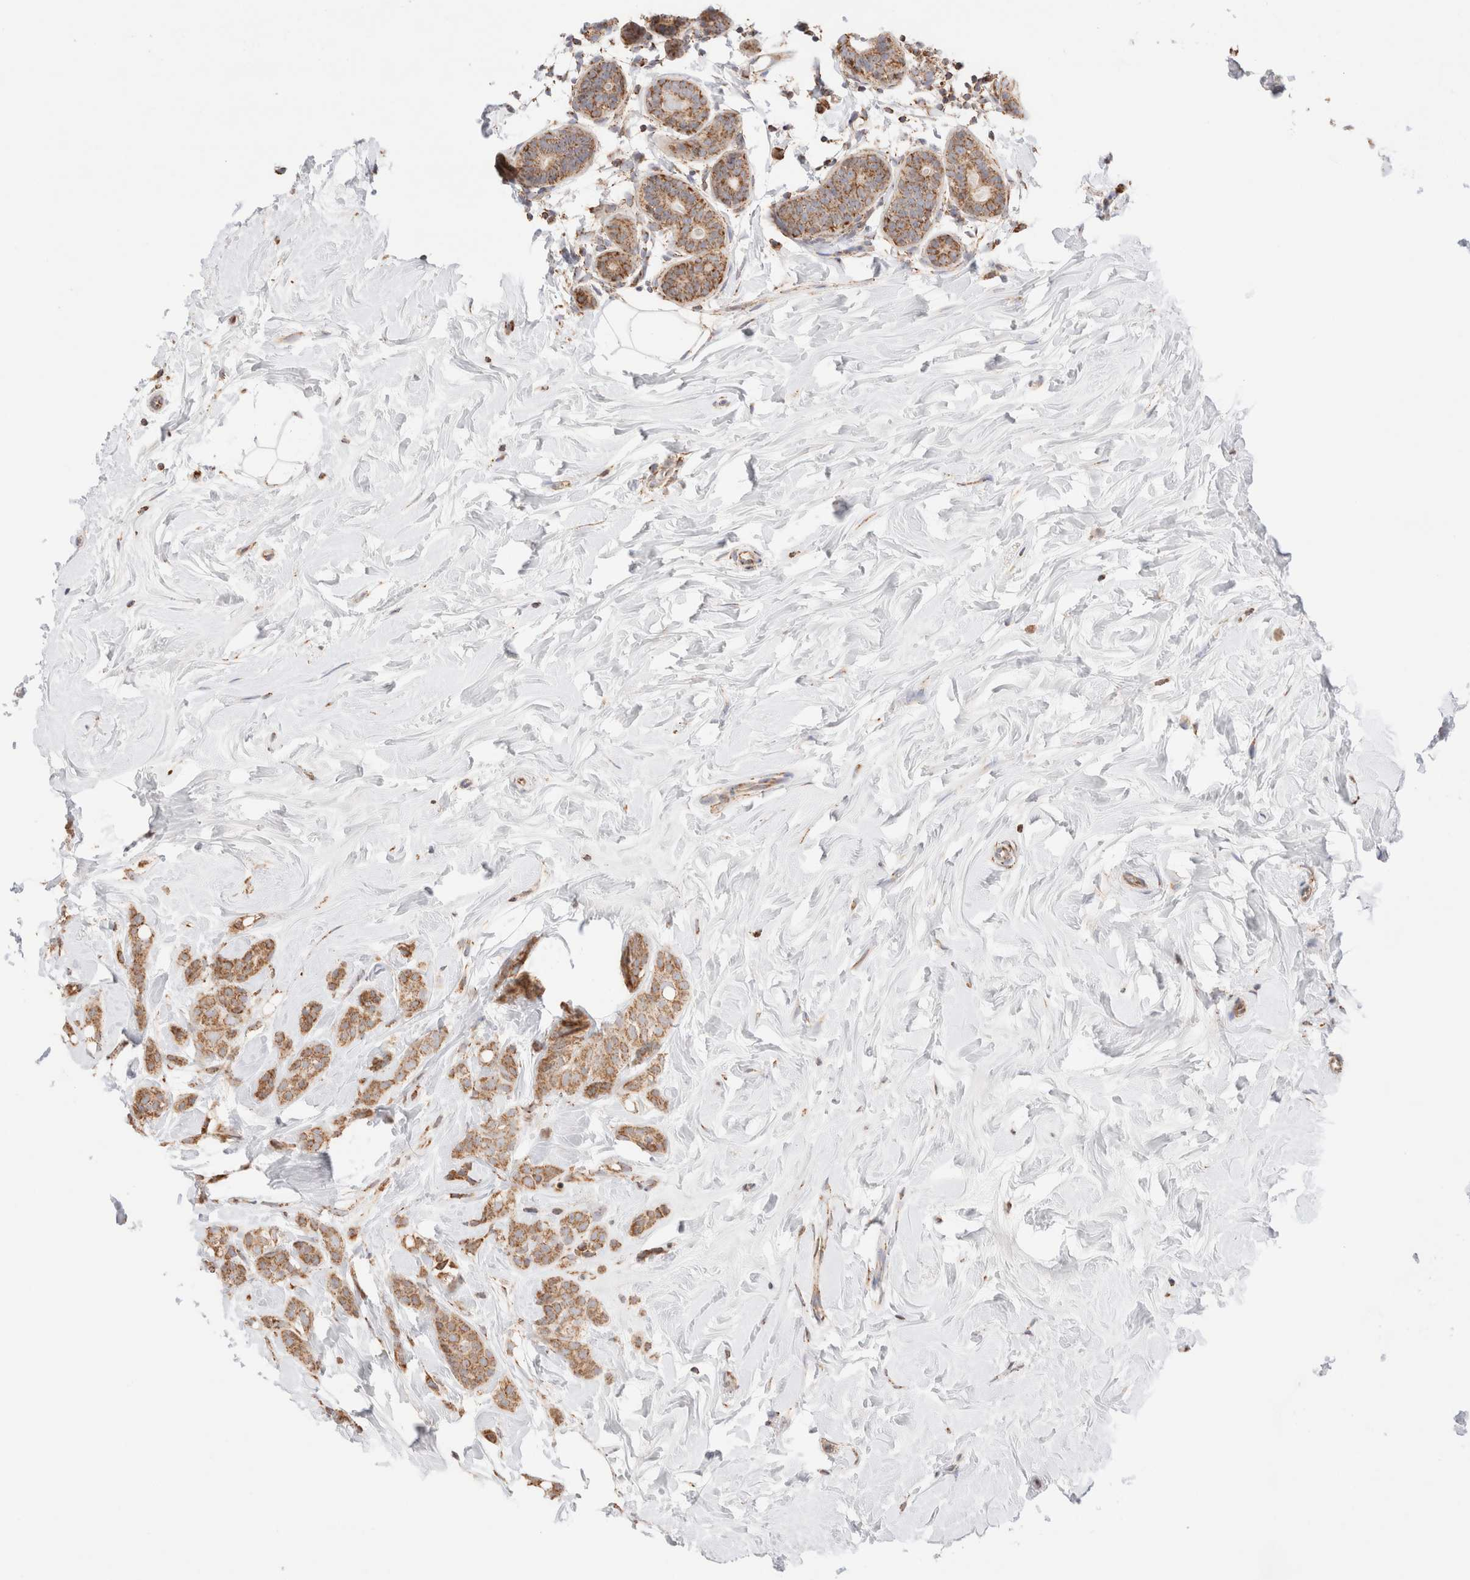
{"staining": {"intensity": "moderate", "quantity": ">75%", "location": "cytoplasmic/membranous"}, "tissue": "breast cancer", "cell_type": "Tumor cells", "image_type": "cancer", "snomed": [{"axis": "morphology", "description": "Lobular carcinoma, in situ"}, {"axis": "morphology", "description": "Lobular carcinoma"}, {"axis": "topography", "description": "Breast"}], "caption": "Human breast lobular carcinoma stained for a protein (brown) reveals moderate cytoplasmic/membranous positive expression in about >75% of tumor cells.", "gene": "TMPPE", "patient": {"sex": "female", "age": 41}}